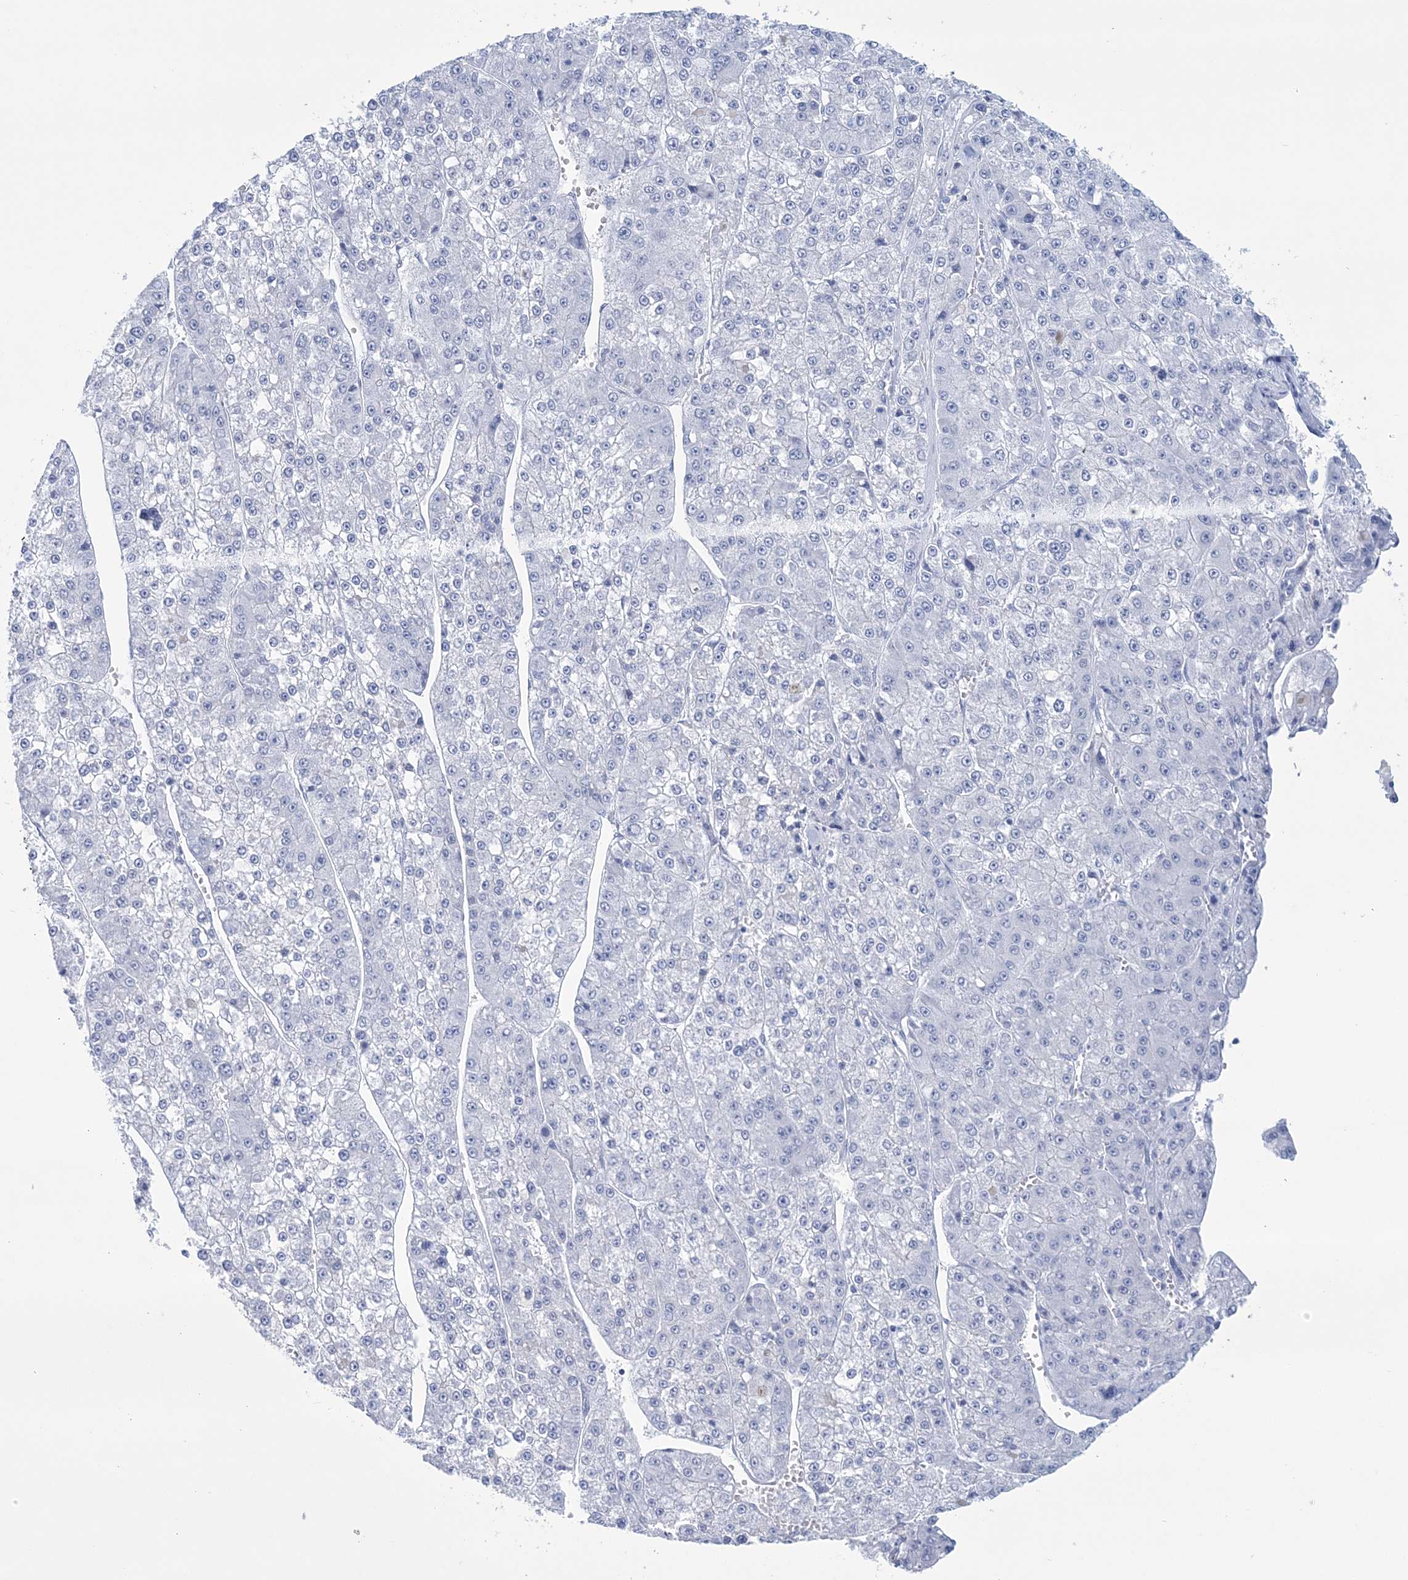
{"staining": {"intensity": "negative", "quantity": "none", "location": "none"}, "tissue": "liver cancer", "cell_type": "Tumor cells", "image_type": "cancer", "snomed": [{"axis": "morphology", "description": "Carcinoma, Hepatocellular, NOS"}, {"axis": "topography", "description": "Liver"}], "caption": "Liver cancer was stained to show a protein in brown. There is no significant expression in tumor cells.", "gene": "DPCD", "patient": {"sex": "female", "age": 73}}